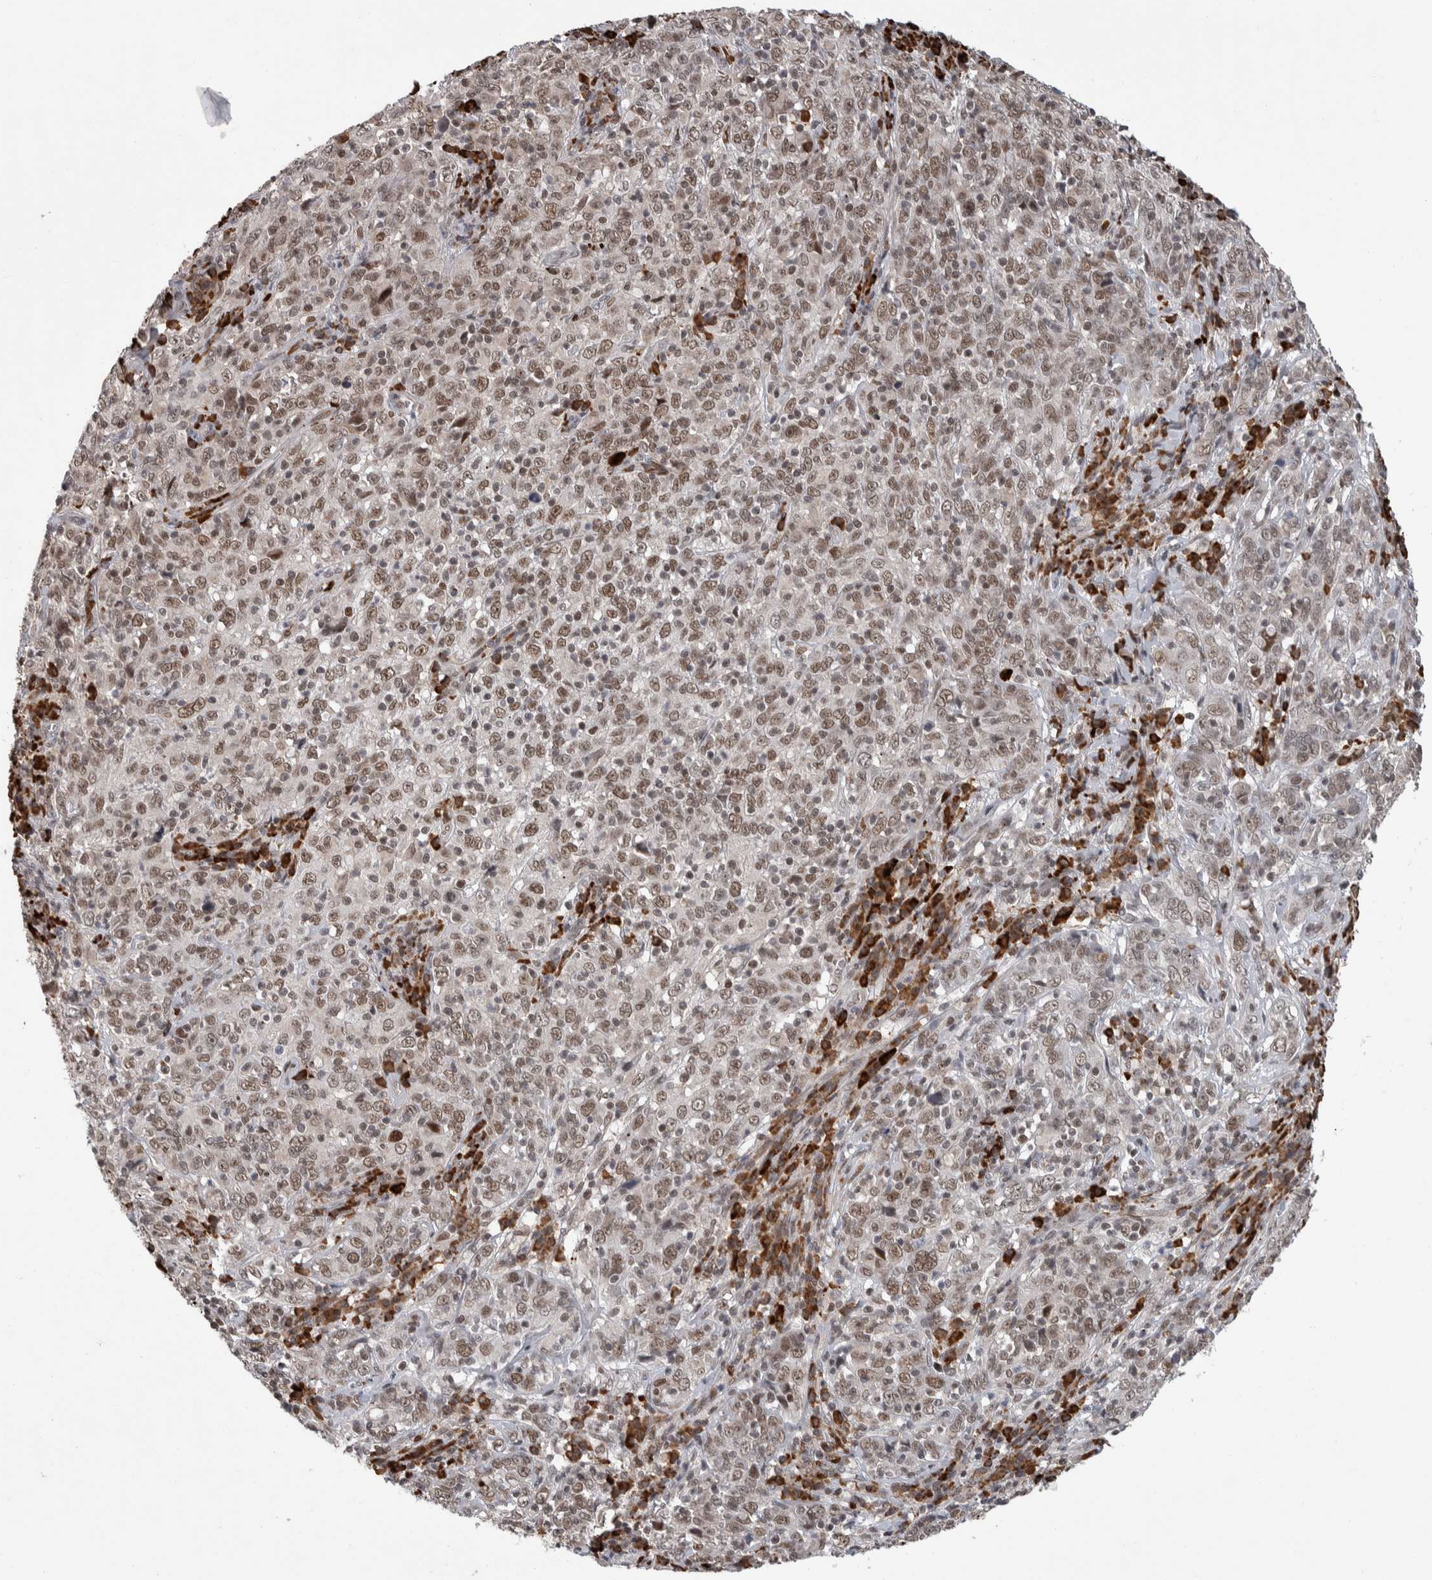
{"staining": {"intensity": "weak", "quantity": ">75%", "location": "nuclear"}, "tissue": "cervical cancer", "cell_type": "Tumor cells", "image_type": "cancer", "snomed": [{"axis": "morphology", "description": "Squamous cell carcinoma, NOS"}, {"axis": "topography", "description": "Cervix"}], "caption": "Squamous cell carcinoma (cervical) stained for a protein reveals weak nuclear positivity in tumor cells.", "gene": "ZNF592", "patient": {"sex": "female", "age": 46}}